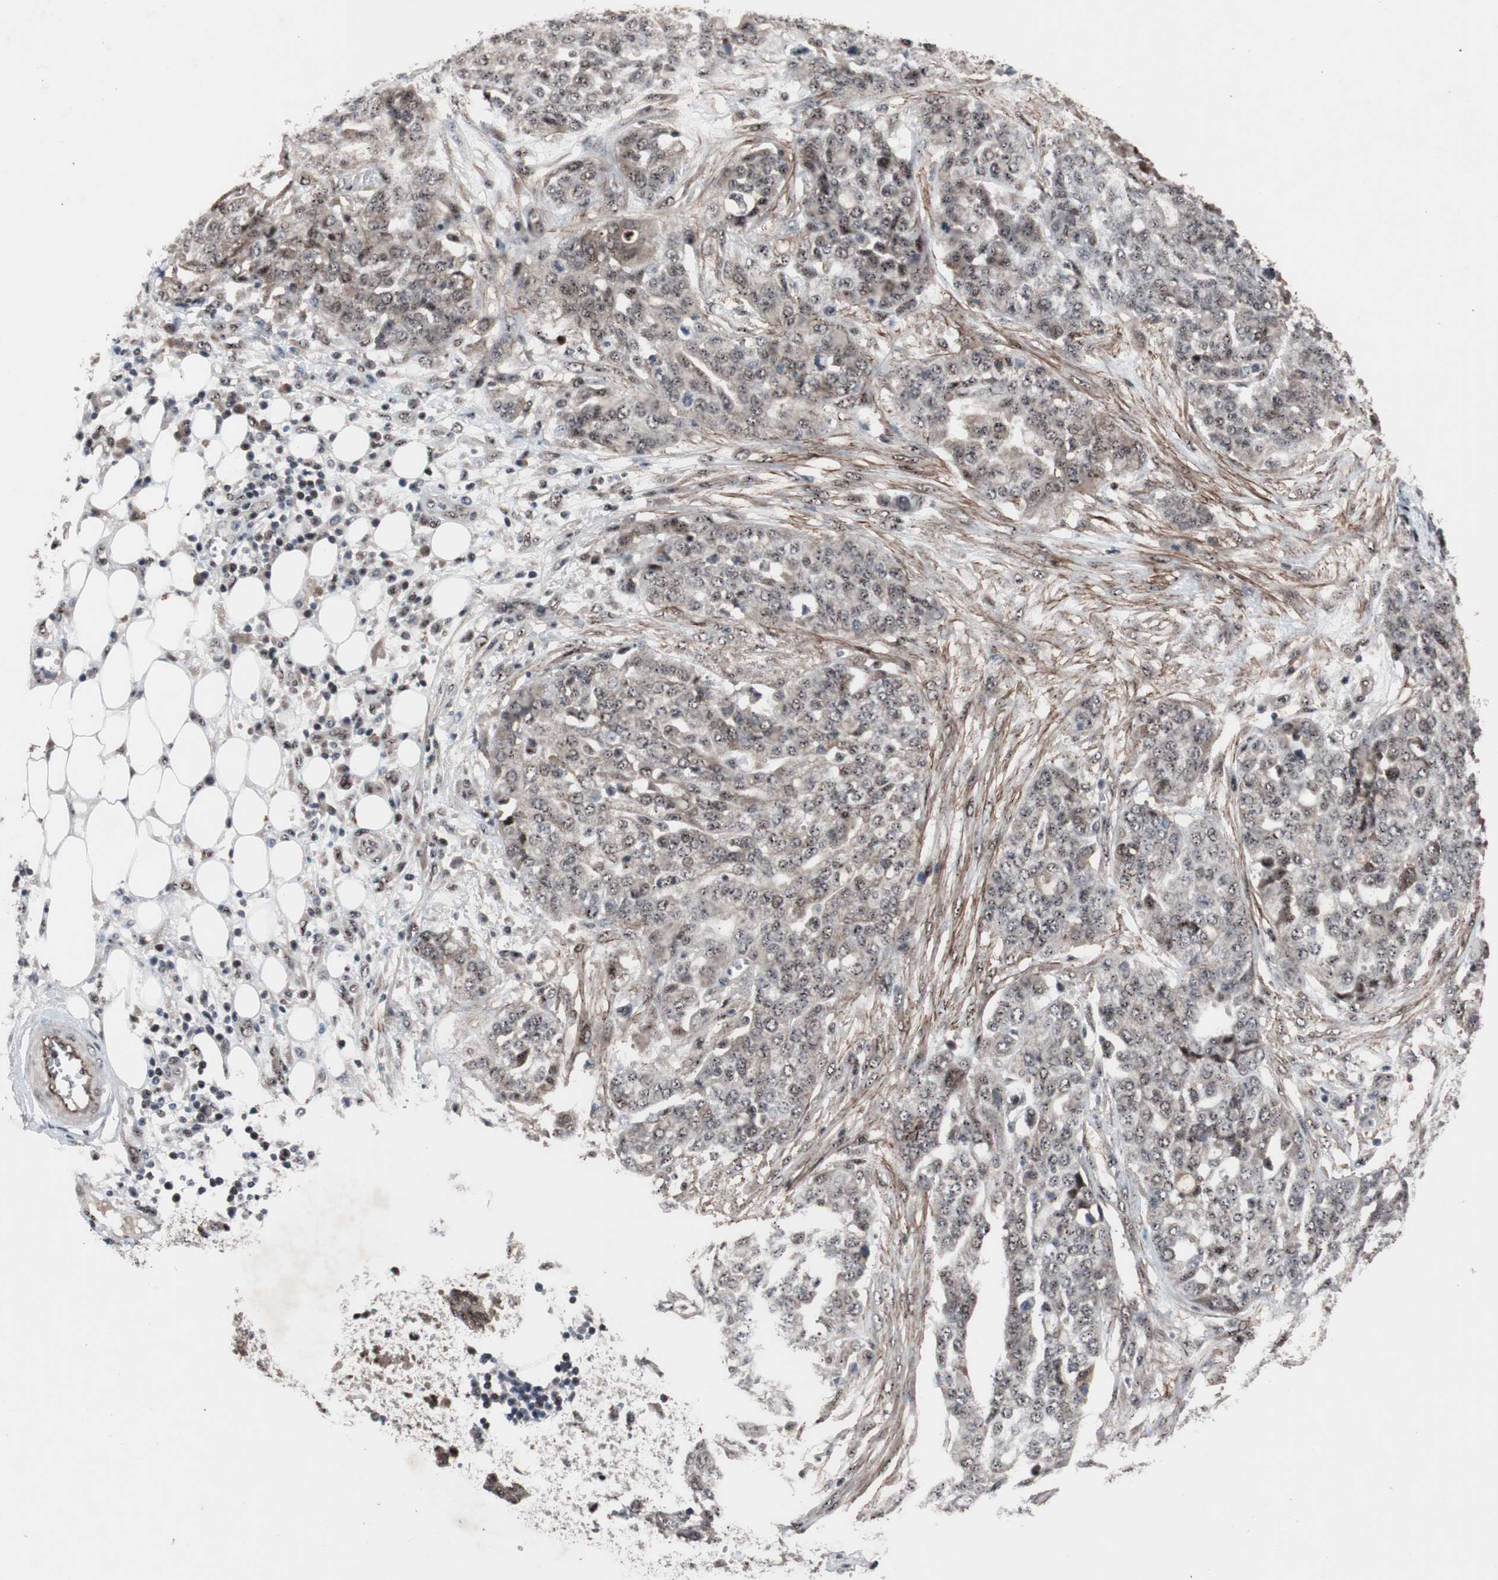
{"staining": {"intensity": "weak", "quantity": ">75%", "location": "cytoplasmic/membranous,nuclear"}, "tissue": "ovarian cancer", "cell_type": "Tumor cells", "image_type": "cancer", "snomed": [{"axis": "morphology", "description": "Cystadenocarcinoma, serous, NOS"}, {"axis": "topography", "description": "Soft tissue"}, {"axis": "topography", "description": "Ovary"}], "caption": "Weak cytoplasmic/membranous and nuclear staining is appreciated in approximately >75% of tumor cells in ovarian cancer (serous cystadenocarcinoma).", "gene": "SOX7", "patient": {"sex": "female", "age": 57}}